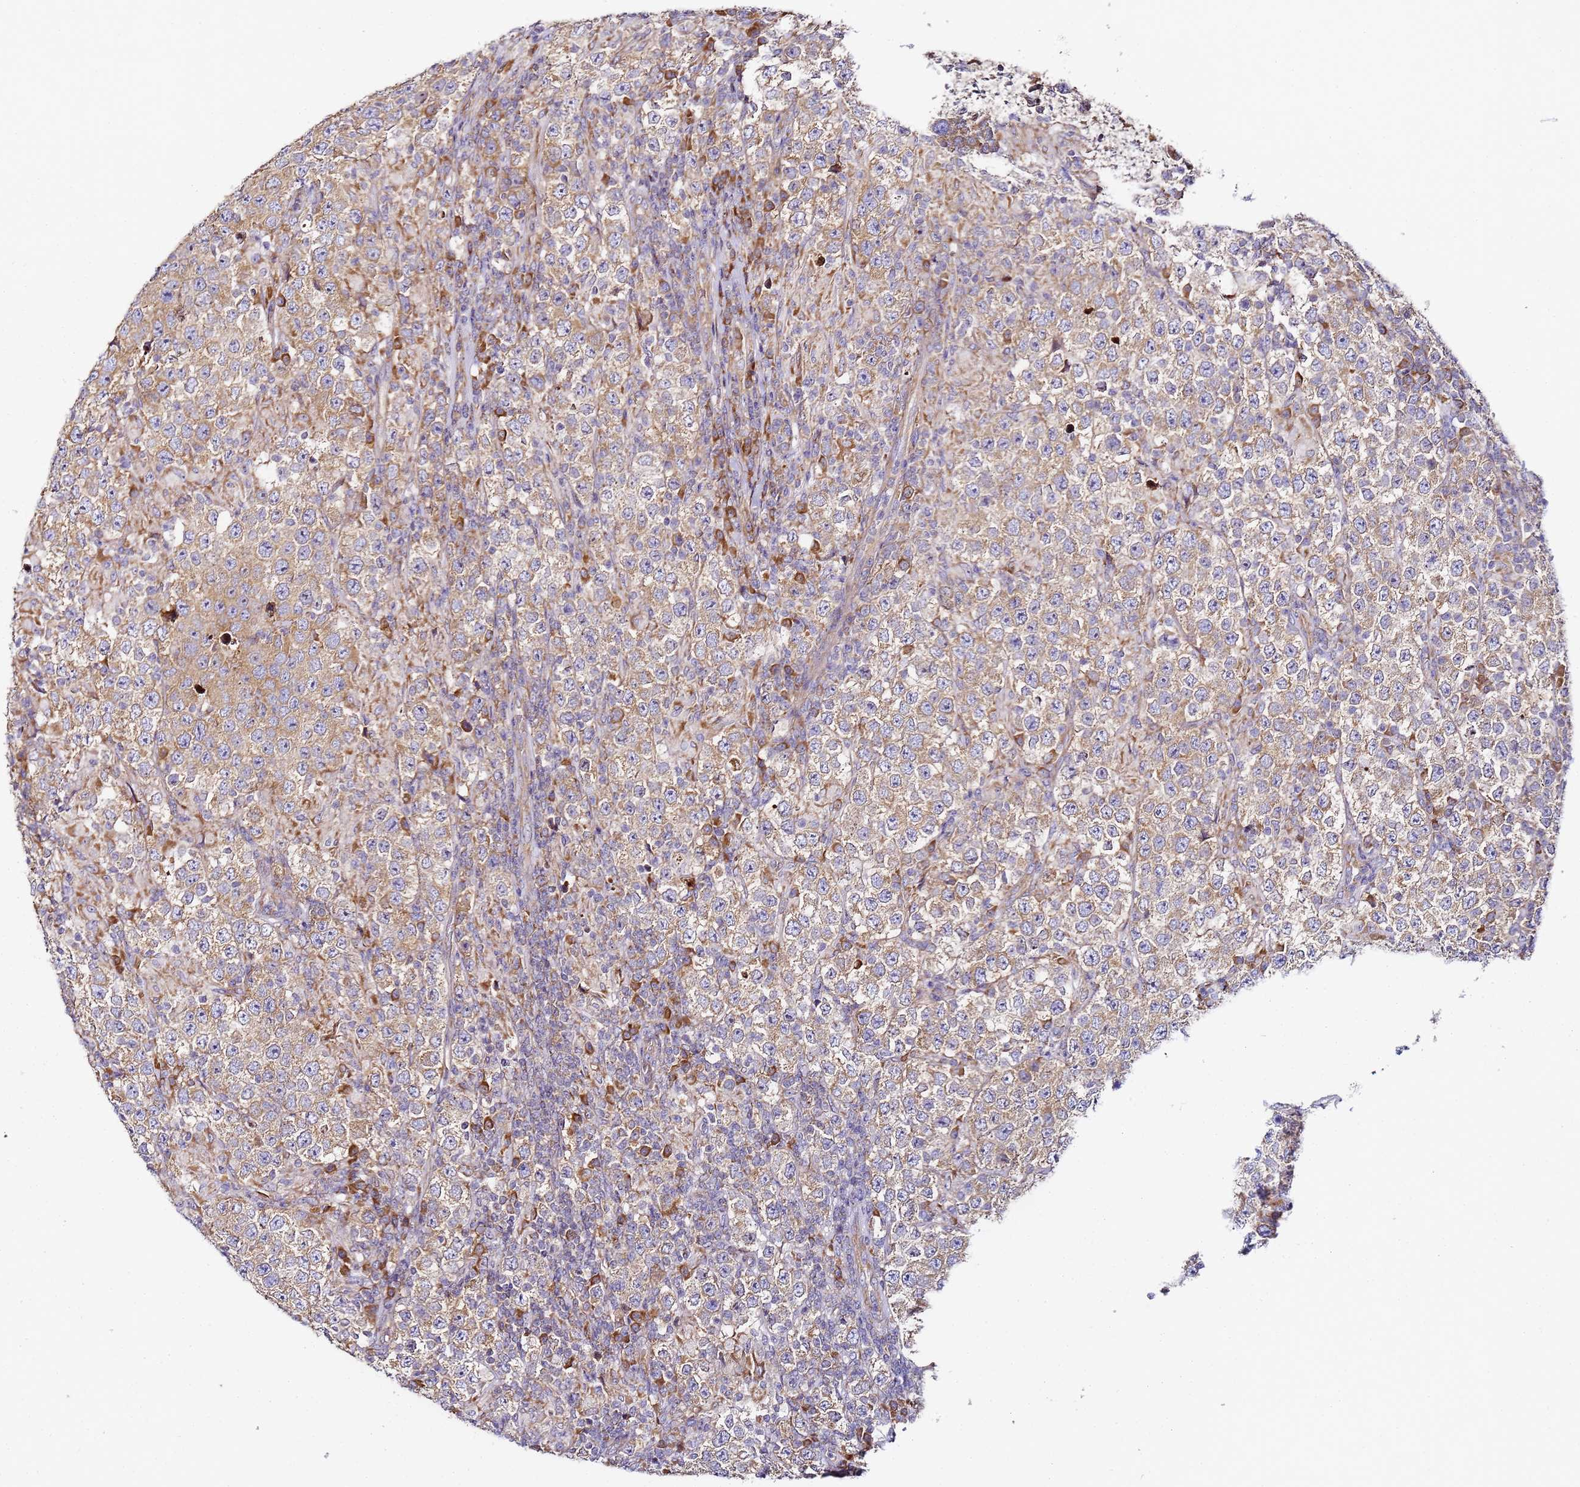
{"staining": {"intensity": "moderate", "quantity": "25%-75%", "location": "cytoplasmic/membranous"}, "tissue": "testis cancer", "cell_type": "Tumor cells", "image_type": "cancer", "snomed": [{"axis": "morphology", "description": "Normal tissue, NOS"}, {"axis": "morphology", "description": "Urothelial carcinoma, High grade"}, {"axis": "morphology", "description": "Seminoma, NOS"}, {"axis": "morphology", "description": "Carcinoma, Embryonal, NOS"}, {"axis": "topography", "description": "Urinary bladder"}, {"axis": "topography", "description": "Testis"}], "caption": "A brown stain highlights moderate cytoplasmic/membranous expression of a protein in testis cancer tumor cells. The staining was performed using DAB, with brown indicating positive protein expression. Nuclei are stained blue with hematoxylin.", "gene": "RPL13A", "patient": {"sex": "male", "age": 41}}